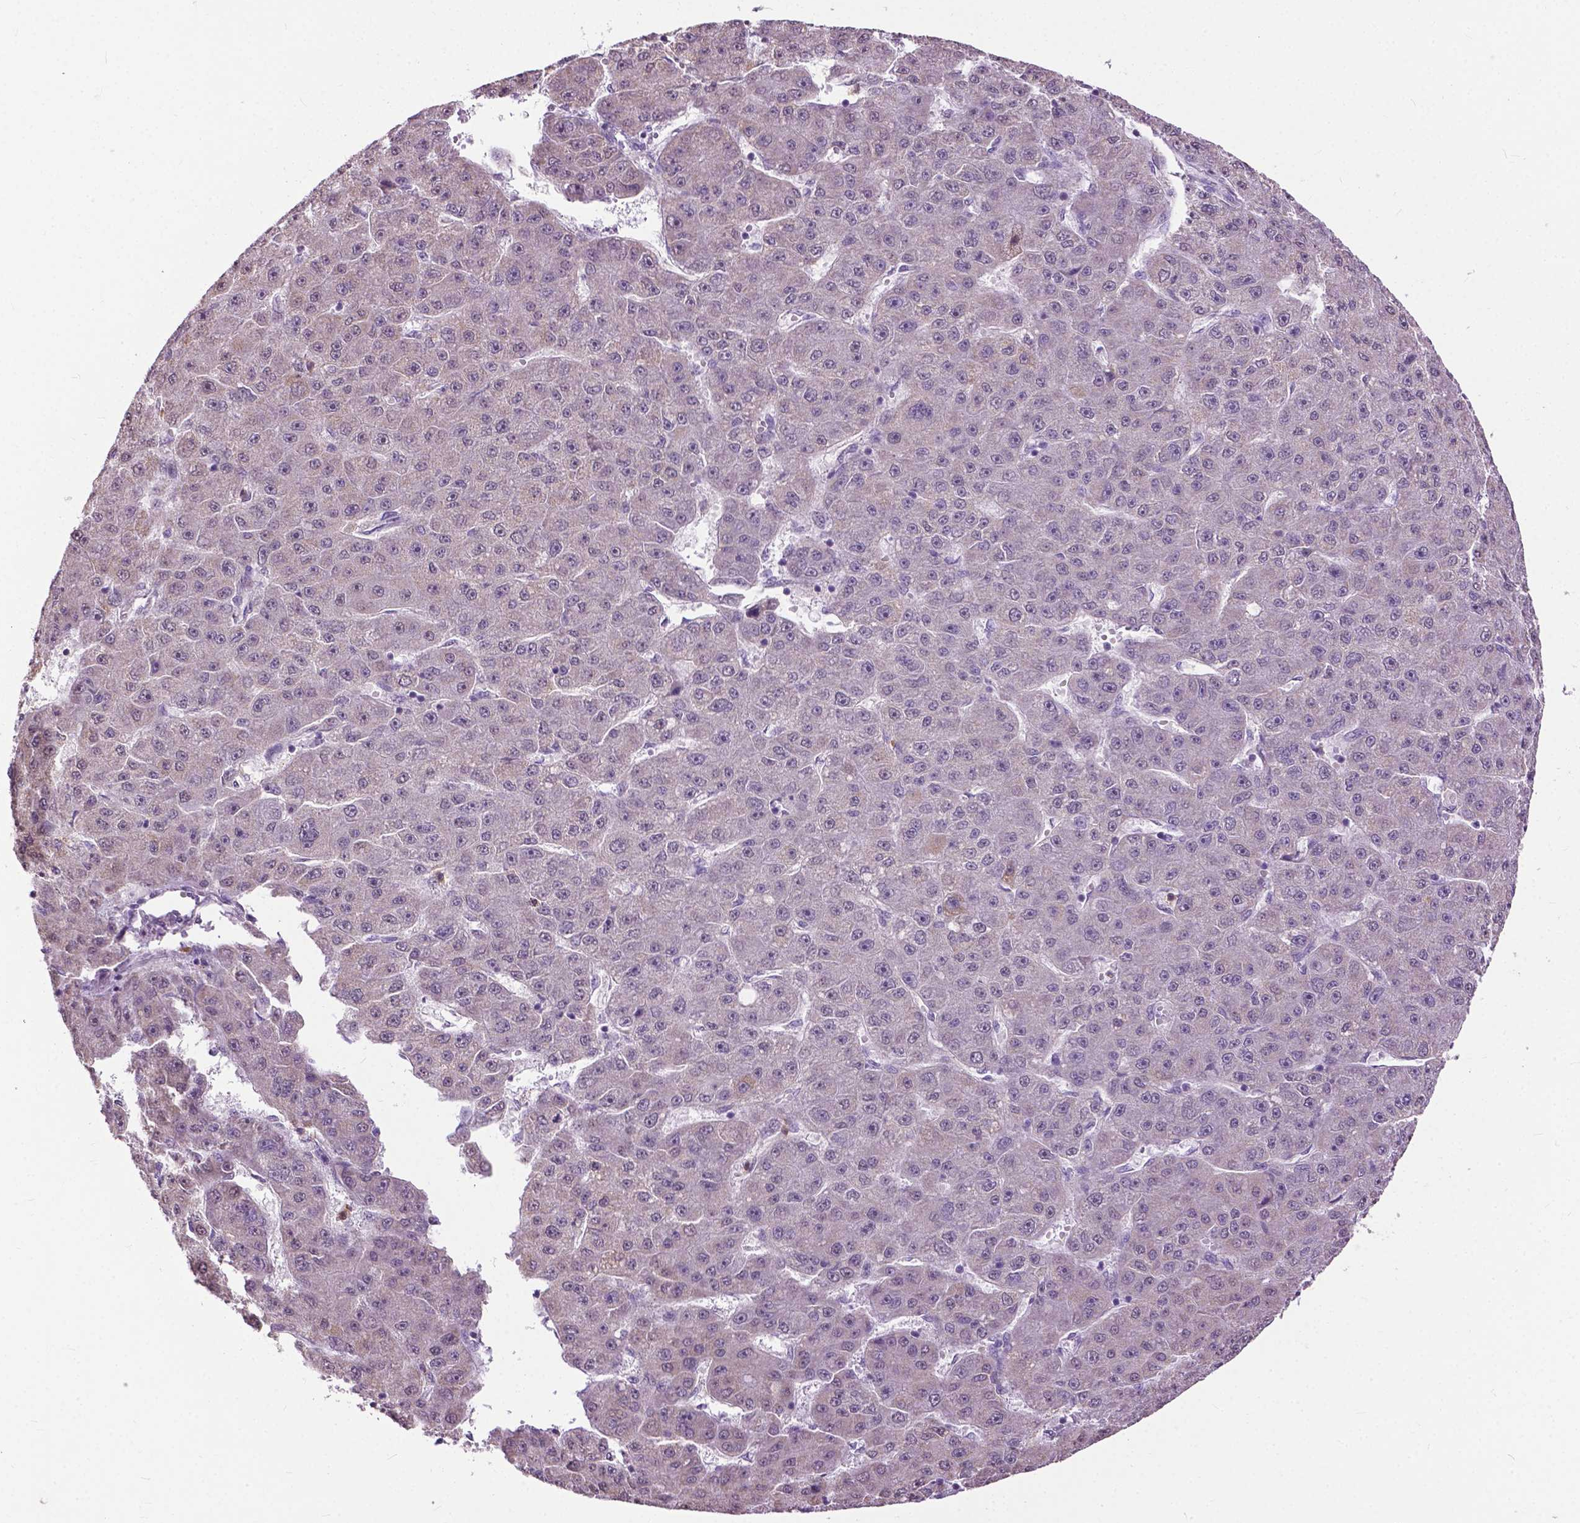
{"staining": {"intensity": "negative", "quantity": "none", "location": "none"}, "tissue": "liver cancer", "cell_type": "Tumor cells", "image_type": "cancer", "snomed": [{"axis": "morphology", "description": "Carcinoma, Hepatocellular, NOS"}, {"axis": "topography", "description": "Liver"}], "caption": "A micrograph of liver hepatocellular carcinoma stained for a protein shows no brown staining in tumor cells.", "gene": "TTC9B", "patient": {"sex": "male", "age": 67}}